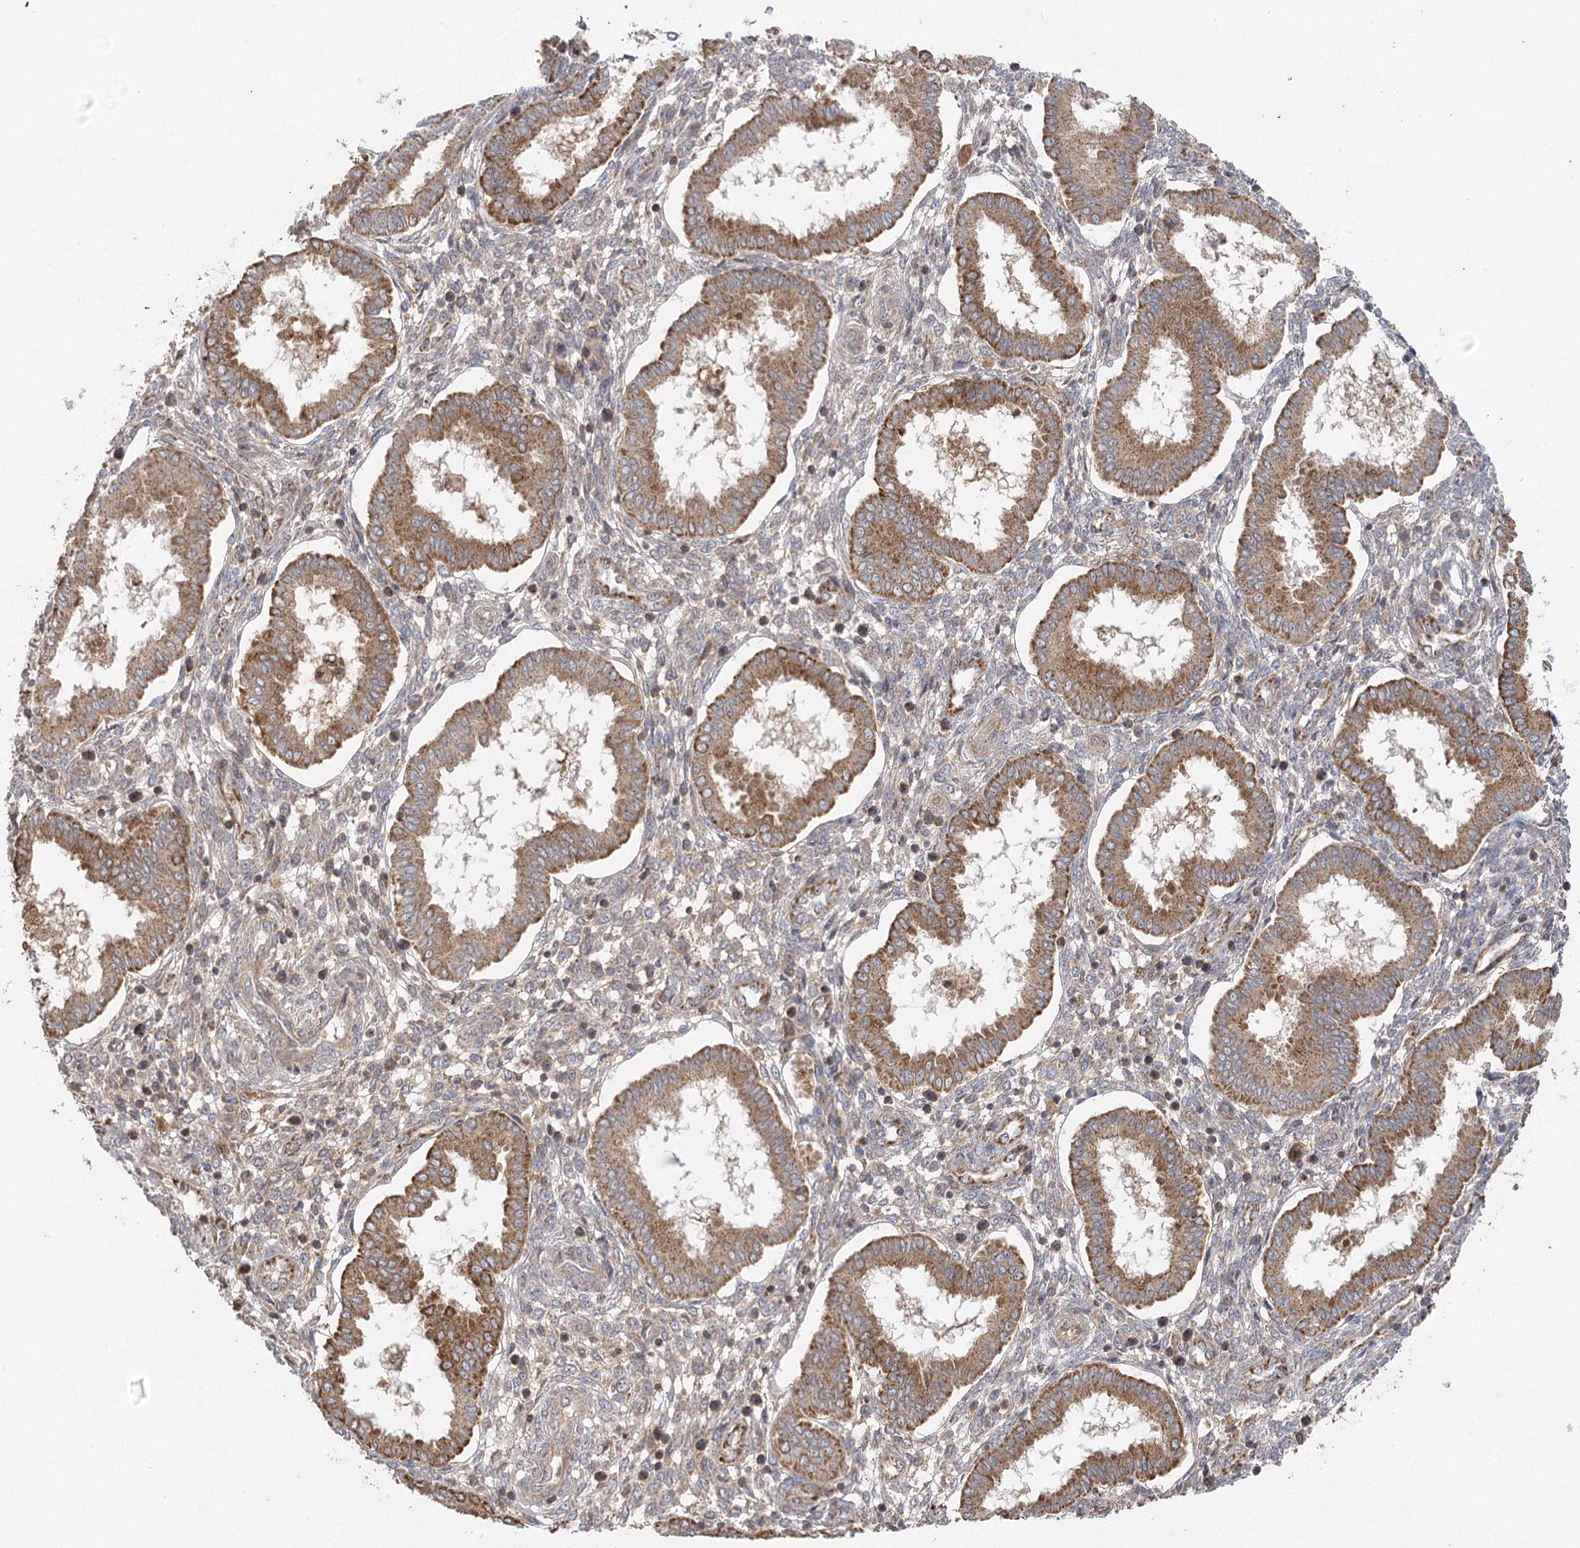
{"staining": {"intensity": "weak", "quantity": "25%-75%", "location": "cytoplasmic/membranous"}, "tissue": "endometrium", "cell_type": "Cells in endometrial stroma", "image_type": "normal", "snomed": [{"axis": "morphology", "description": "Normal tissue, NOS"}, {"axis": "topography", "description": "Endometrium"}], "caption": "The micrograph shows staining of normal endometrium, revealing weak cytoplasmic/membranous protein positivity (brown color) within cells in endometrial stroma.", "gene": "ENSG00000273217", "patient": {"sex": "female", "age": 24}}